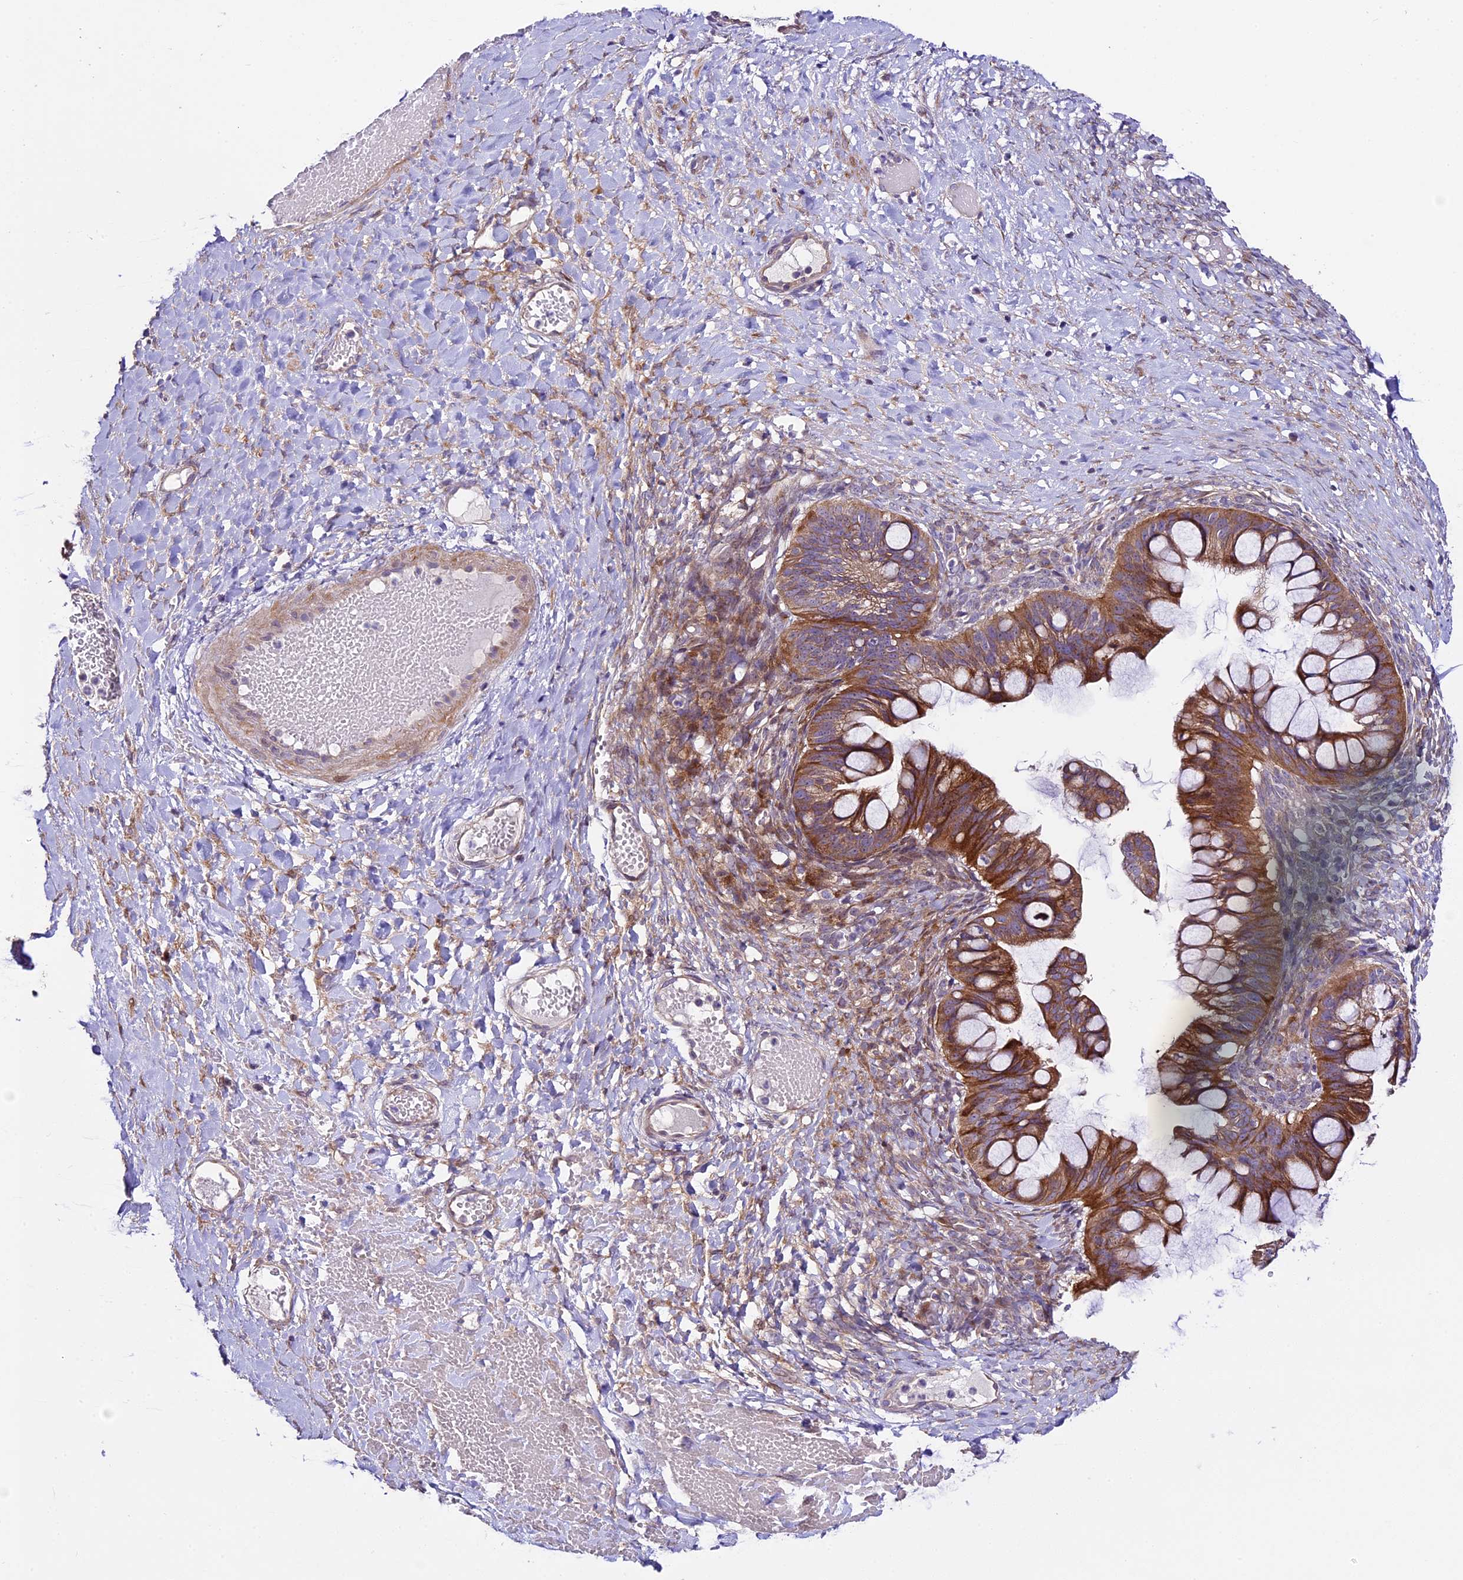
{"staining": {"intensity": "moderate", "quantity": ">75%", "location": "cytoplasmic/membranous"}, "tissue": "ovarian cancer", "cell_type": "Tumor cells", "image_type": "cancer", "snomed": [{"axis": "morphology", "description": "Cystadenocarcinoma, mucinous, NOS"}, {"axis": "topography", "description": "Ovary"}], "caption": "Immunohistochemistry (IHC) image of neoplastic tissue: human mucinous cystadenocarcinoma (ovarian) stained using immunohistochemistry (IHC) shows medium levels of moderate protein expression localized specifically in the cytoplasmic/membranous of tumor cells, appearing as a cytoplasmic/membranous brown color.", "gene": "SPIRE1", "patient": {"sex": "female", "age": 73}}